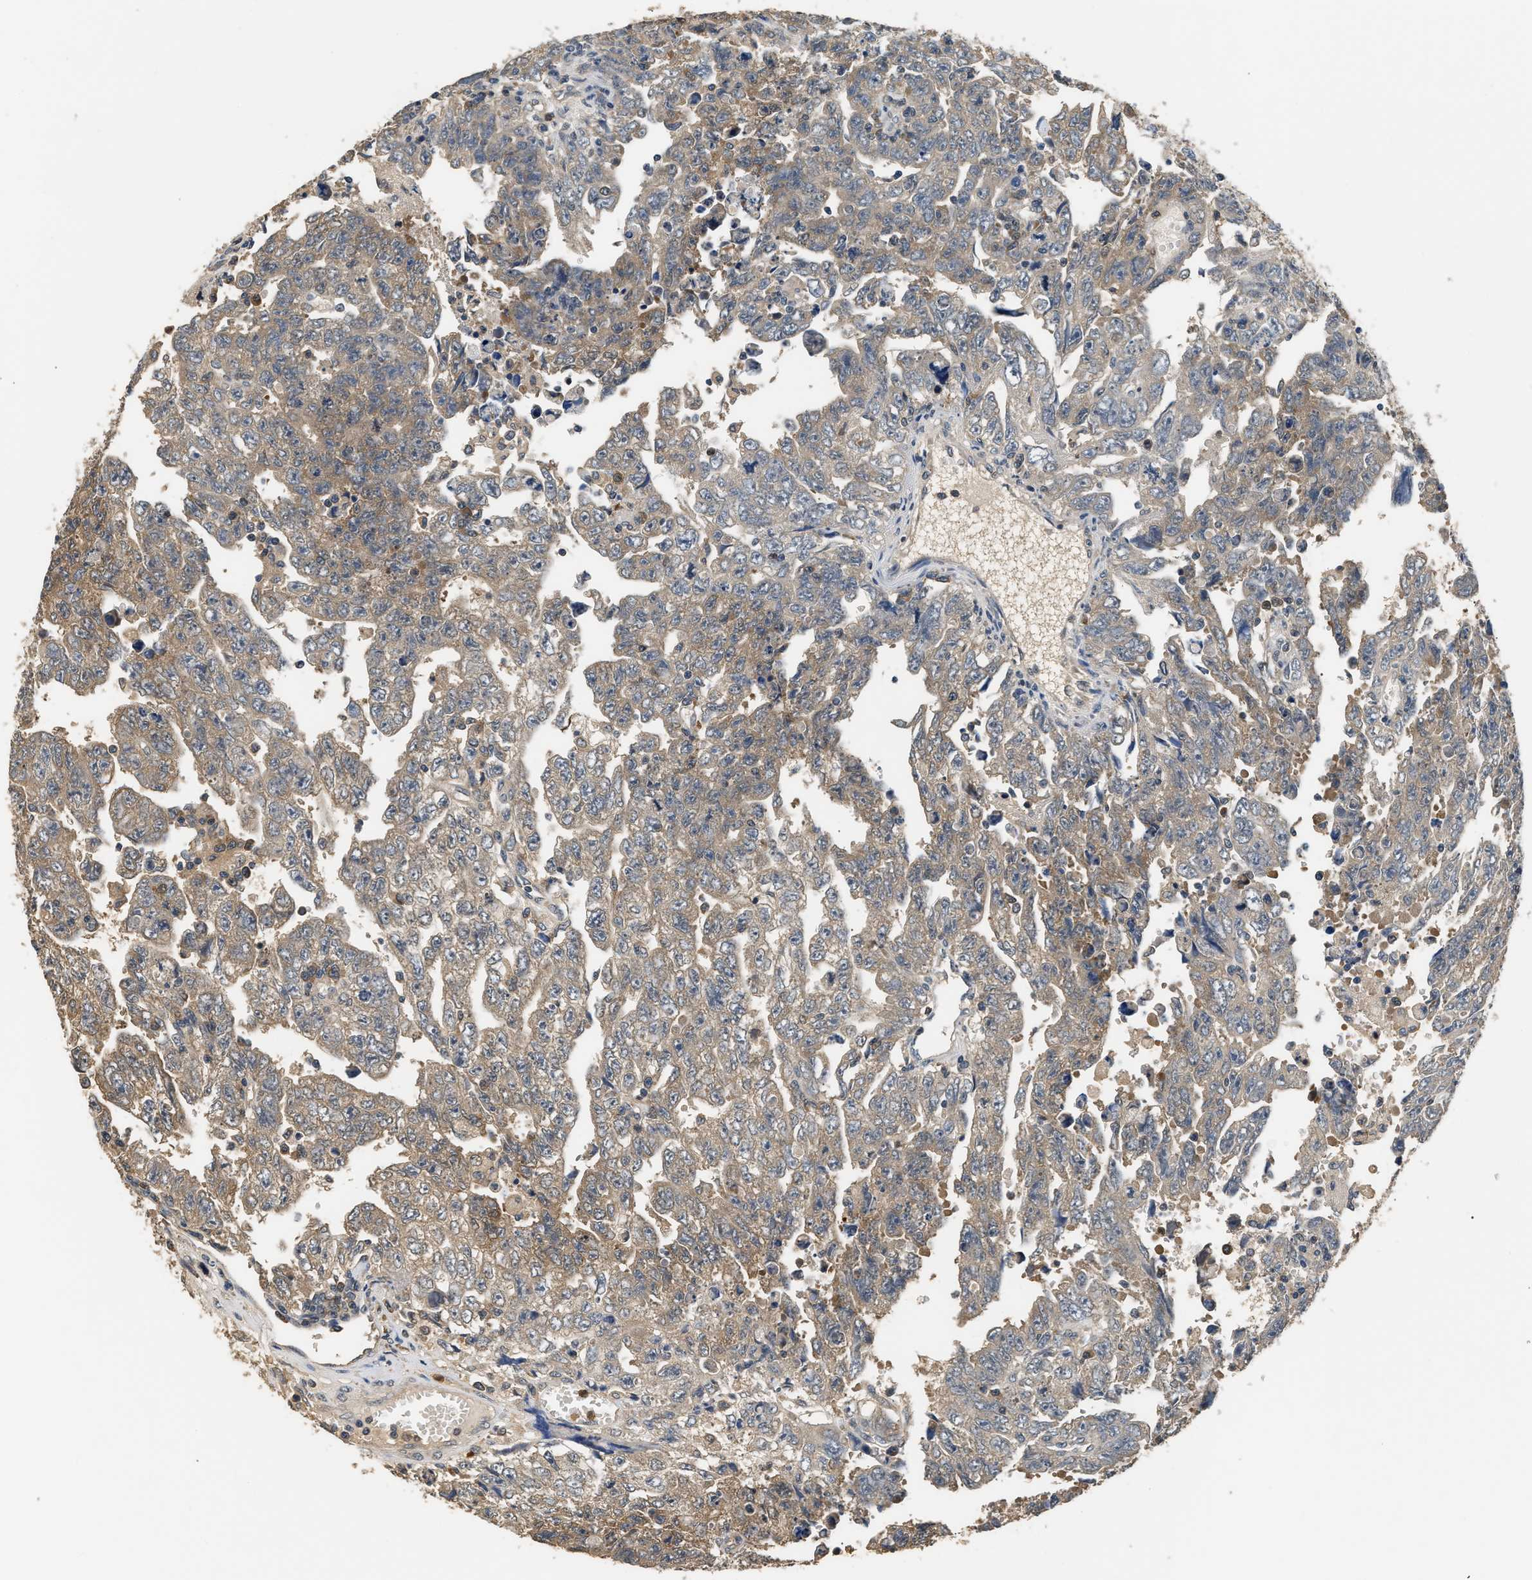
{"staining": {"intensity": "moderate", "quantity": "25%-75%", "location": "cytoplasmic/membranous"}, "tissue": "testis cancer", "cell_type": "Tumor cells", "image_type": "cancer", "snomed": [{"axis": "morphology", "description": "Carcinoma, Embryonal, NOS"}, {"axis": "topography", "description": "Testis"}], "caption": "Immunohistochemical staining of testis embryonal carcinoma demonstrates medium levels of moderate cytoplasmic/membranous protein expression in approximately 25%-75% of tumor cells. Immunohistochemistry (ihc) stains the protein in brown and the nuclei are stained blue.", "gene": "GPI", "patient": {"sex": "male", "age": 28}}